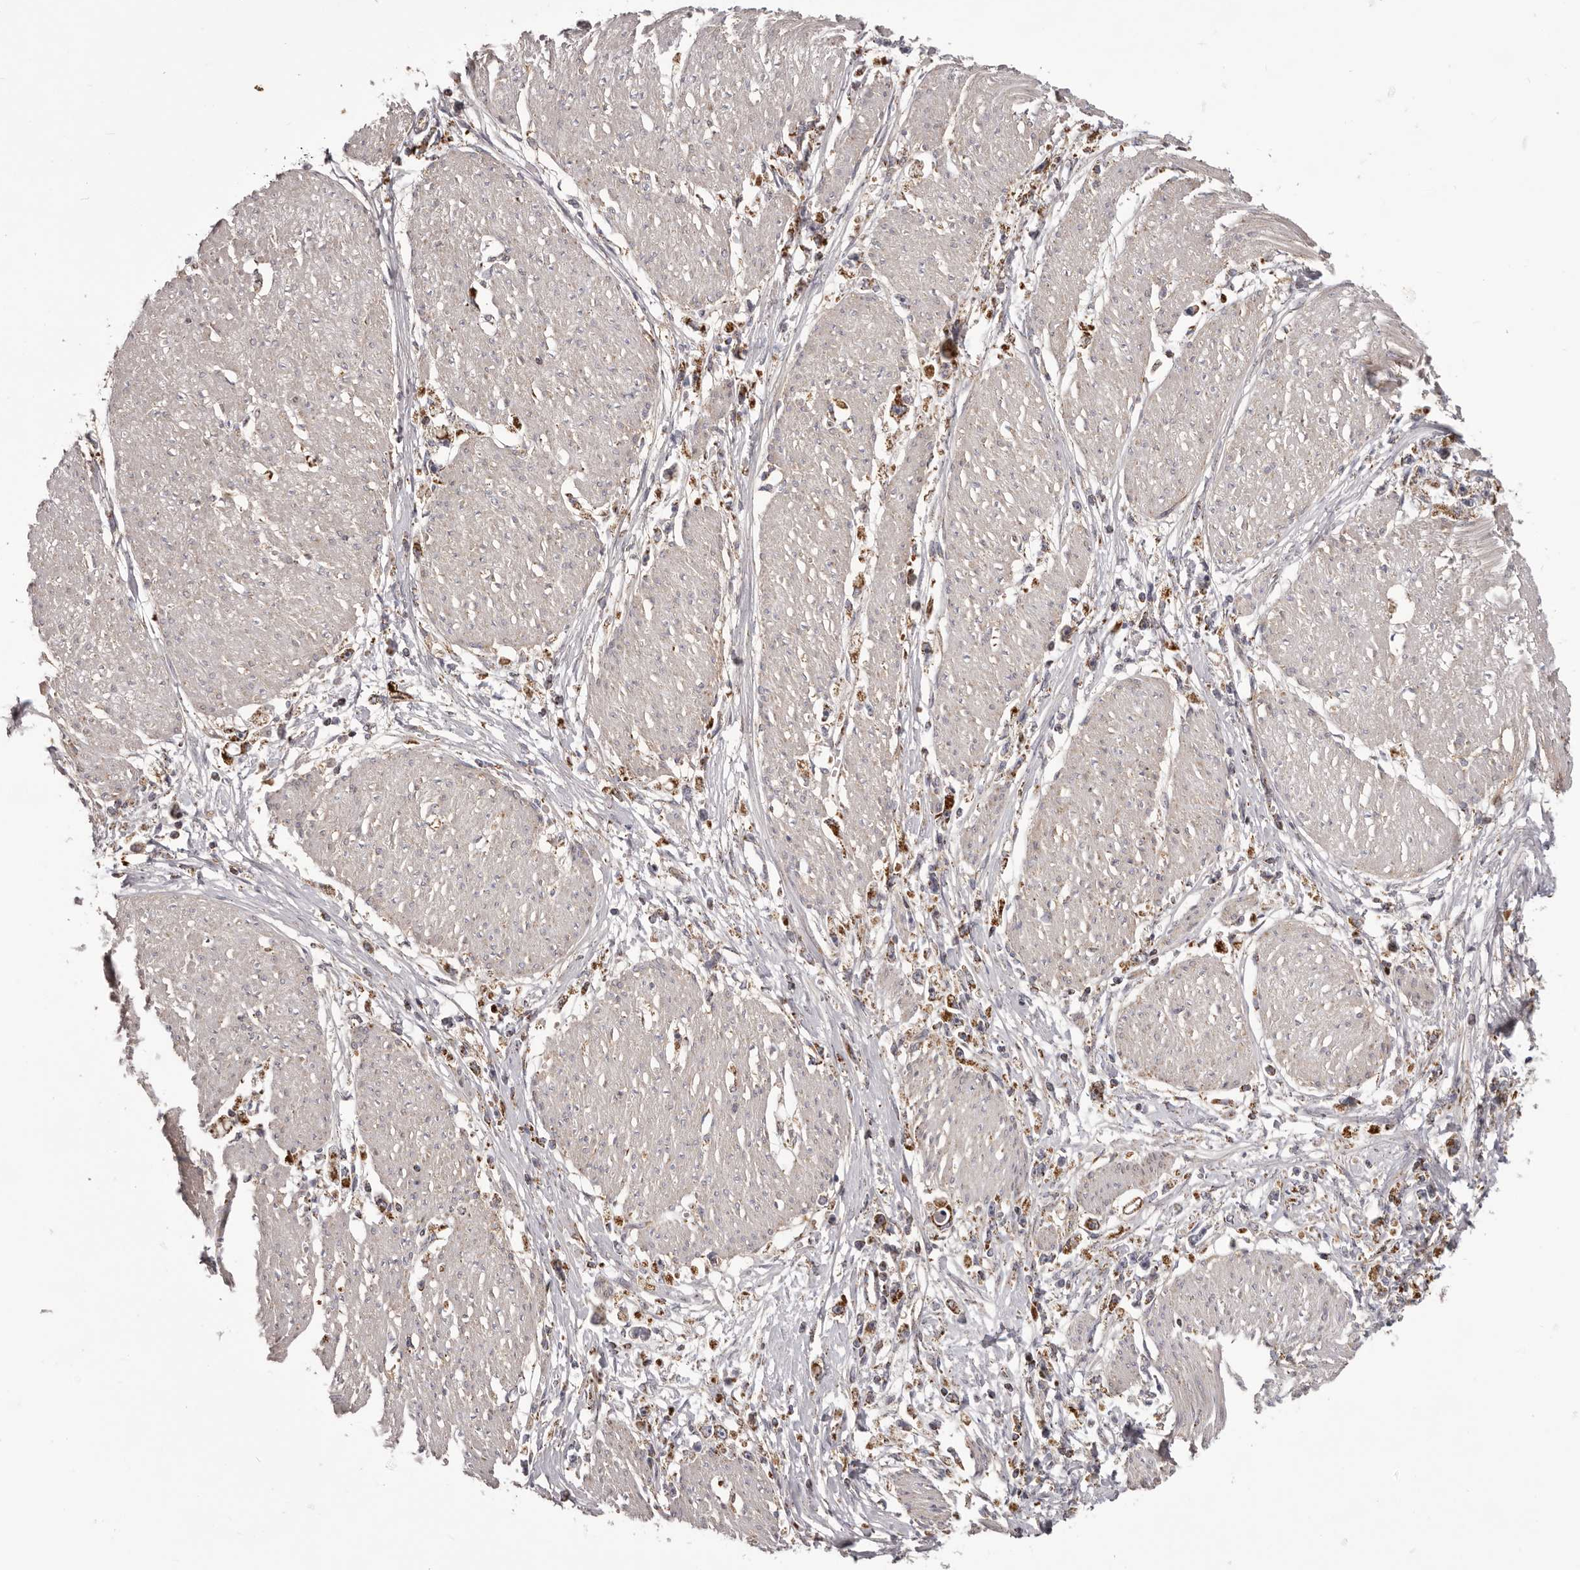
{"staining": {"intensity": "moderate", "quantity": ">75%", "location": "cytoplasmic/membranous"}, "tissue": "stomach cancer", "cell_type": "Tumor cells", "image_type": "cancer", "snomed": [{"axis": "morphology", "description": "Adenocarcinoma, NOS"}, {"axis": "topography", "description": "Stomach"}], "caption": "Adenocarcinoma (stomach) stained with DAB immunohistochemistry (IHC) exhibits medium levels of moderate cytoplasmic/membranous positivity in approximately >75% of tumor cells. The staining was performed using DAB (3,3'-diaminobenzidine), with brown indicating positive protein expression. Nuclei are stained blue with hematoxylin.", "gene": "CHRM2", "patient": {"sex": "female", "age": 59}}